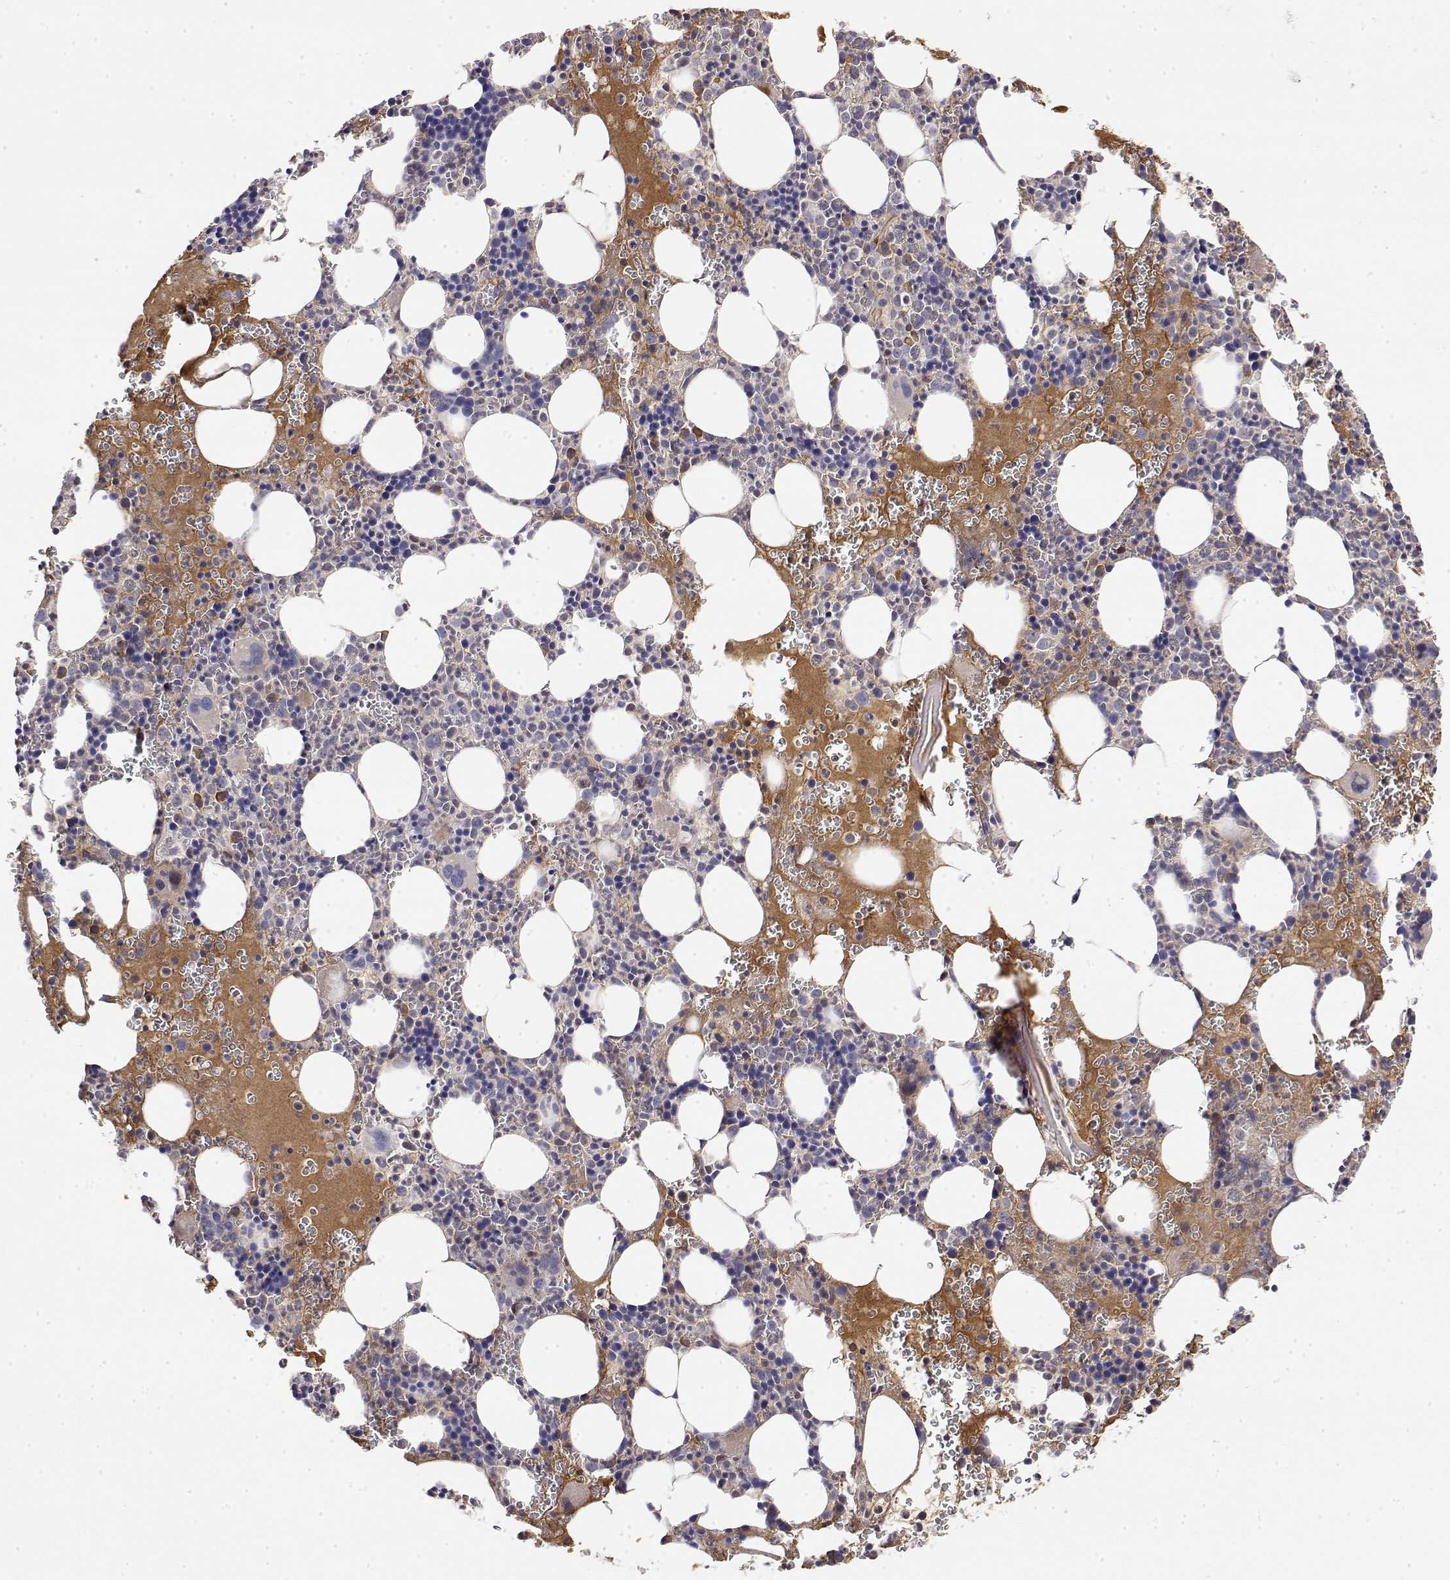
{"staining": {"intensity": "negative", "quantity": "none", "location": "none"}, "tissue": "bone marrow", "cell_type": "Hematopoietic cells", "image_type": "normal", "snomed": [{"axis": "morphology", "description": "Normal tissue, NOS"}, {"axis": "topography", "description": "Bone marrow"}], "caption": "The immunohistochemistry micrograph has no significant positivity in hematopoietic cells of bone marrow. Brightfield microscopy of immunohistochemistry stained with DAB (brown) and hematoxylin (blue), captured at high magnification.", "gene": "IGFBP4", "patient": {"sex": "male", "age": 63}}